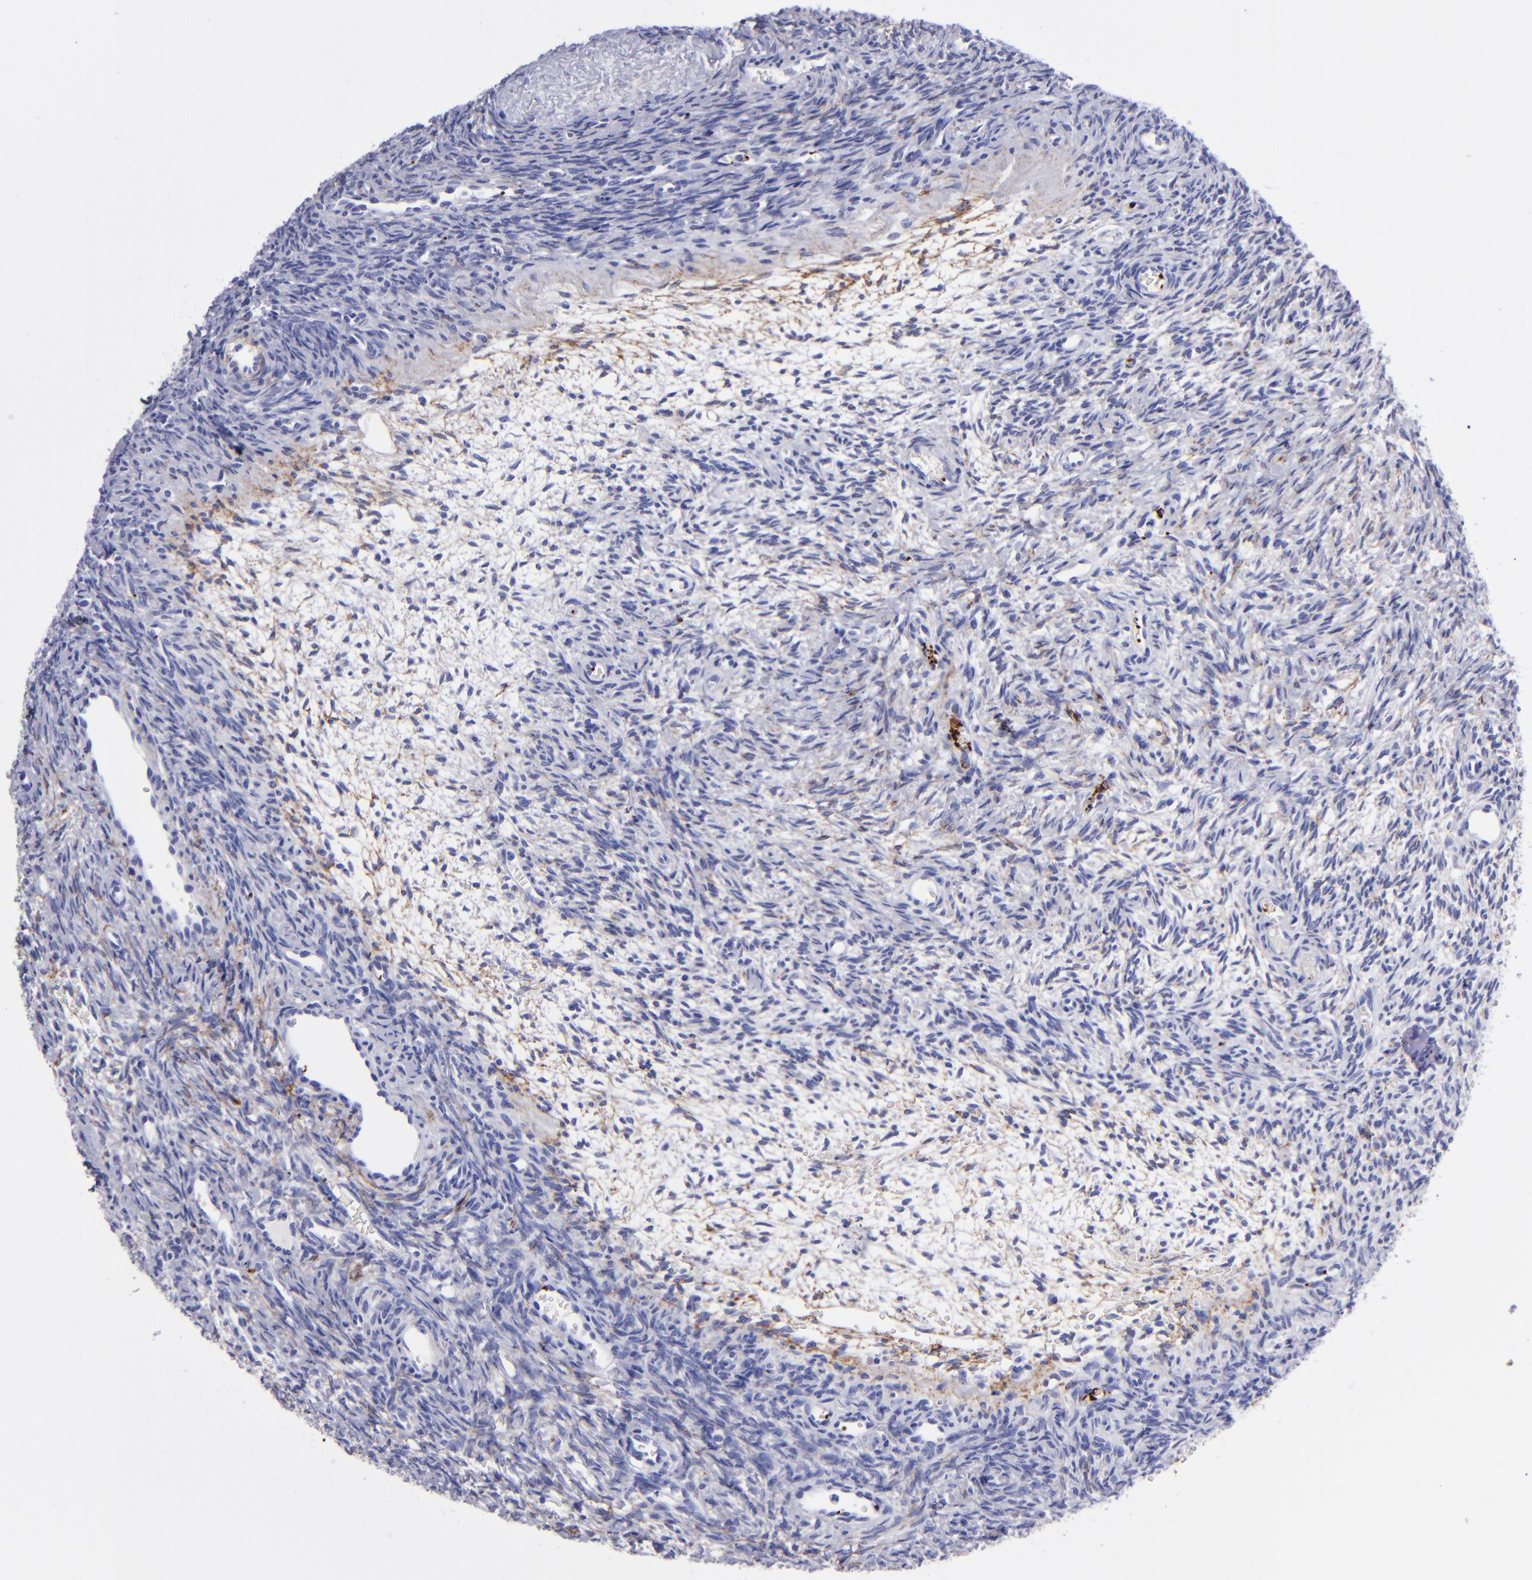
{"staining": {"intensity": "weak", "quantity": "<25%", "location": "cytoplasmic/membranous"}, "tissue": "ovary", "cell_type": "Ovarian stroma cells", "image_type": "normal", "snomed": [{"axis": "morphology", "description": "Normal tissue, NOS"}, {"axis": "topography", "description": "Ovary"}], "caption": "An immunohistochemistry photomicrograph of unremarkable ovary is shown. There is no staining in ovarian stroma cells of ovary.", "gene": "EFCAB13", "patient": {"sex": "female", "age": 39}}